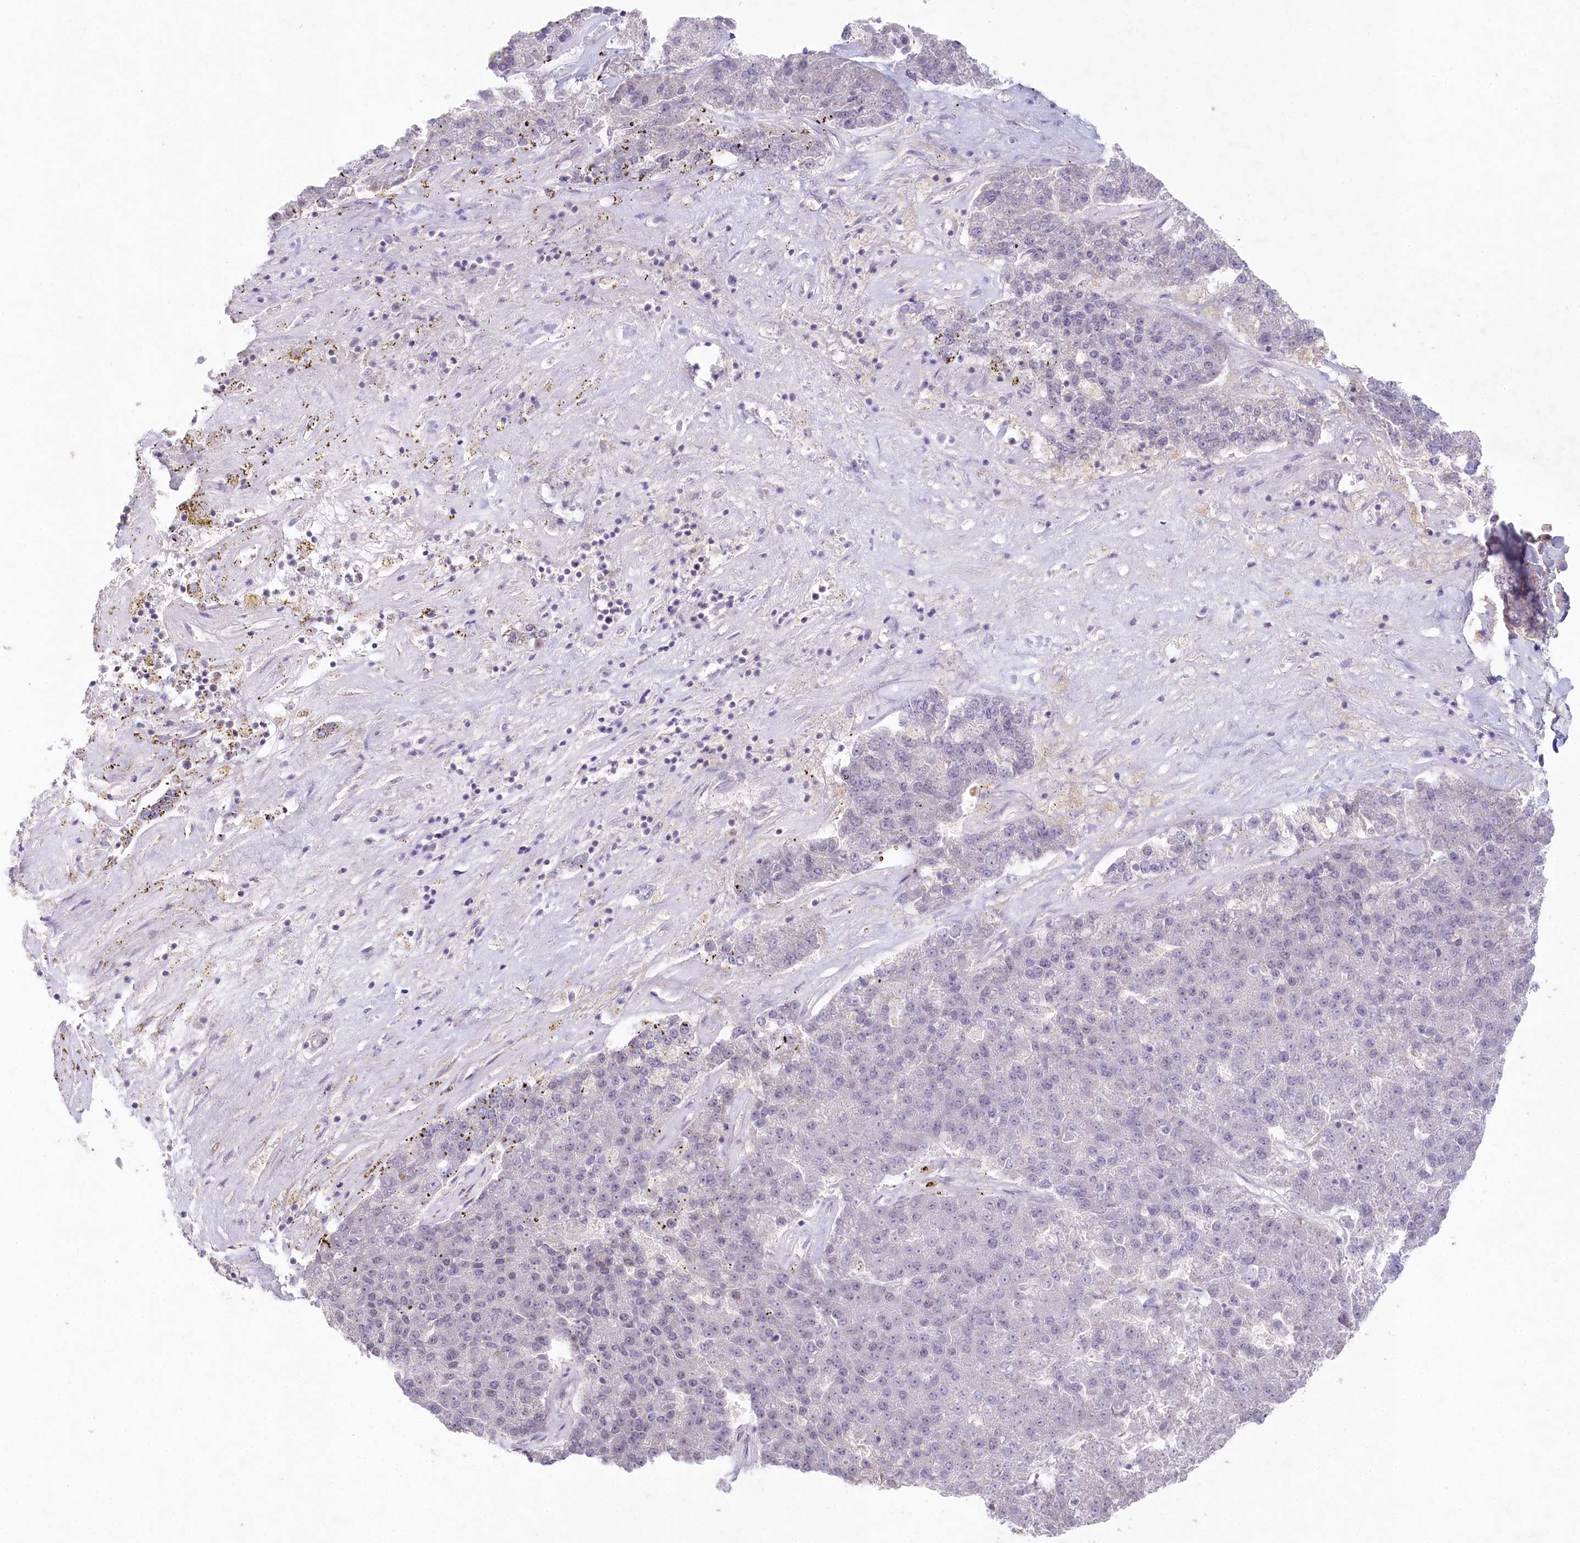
{"staining": {"intensity": "negative", "quantity": "none", "location": "none"}, "tissue": "pancreatic cancer", "cell_type": "Tumor cells", "image_type": "cancer", "snomed": [{"axis": "morphology", "description": "Adenocarcinoma, NOS"}, {"axis": "topography", "description": "Pancreas"}], "caption": "An image of pancreatic cancer (adenocarcinoma) stained for a protein shows no brown staining in tumor cells.", "gene": "AMTN", "patient": {"sex": "male", "age": 50}}